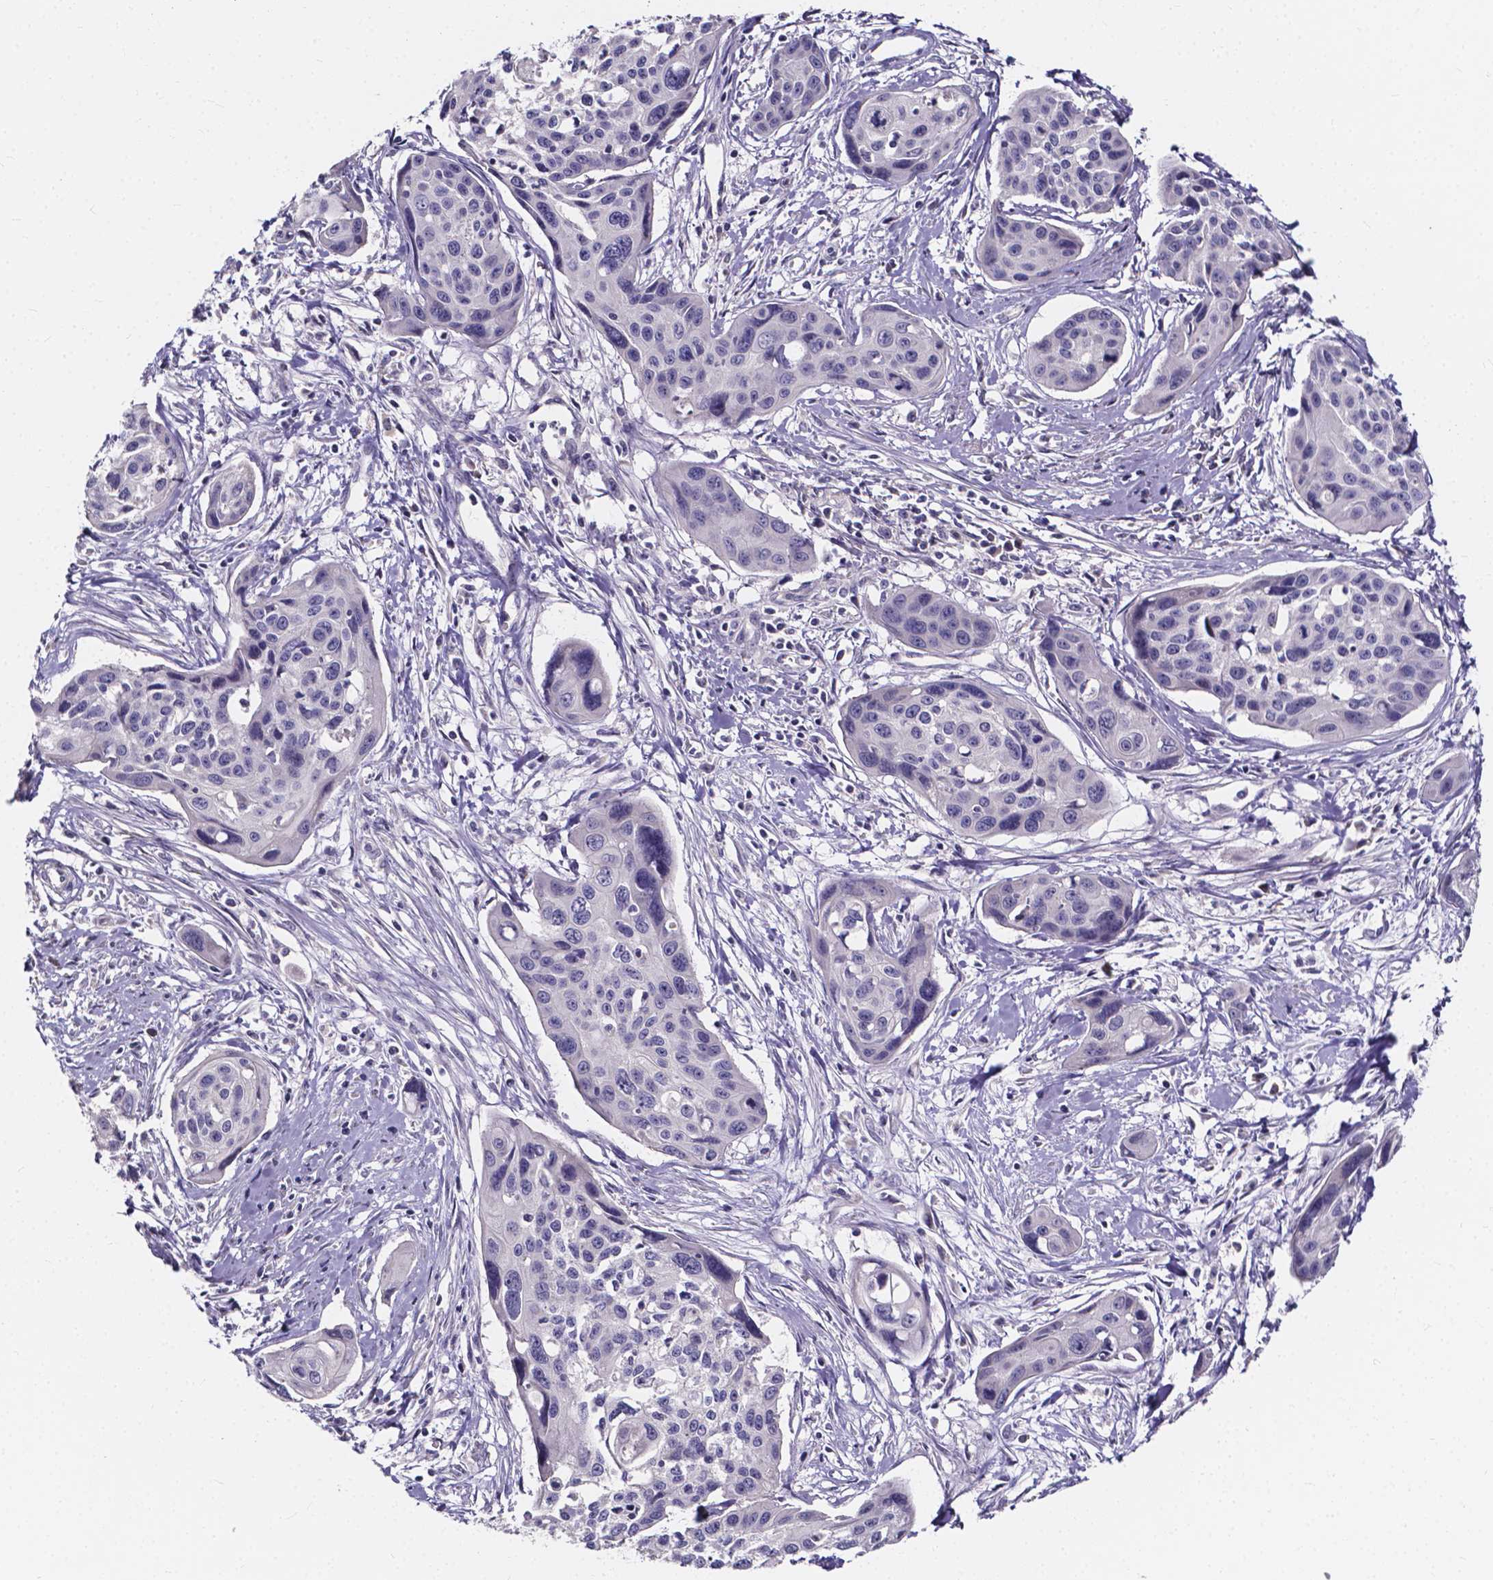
{"staining": {"intensity": "negative", "quantity": "none", "location": "none"}, "tissue": "cervical cancer", "cell_type": "Tumor cells", "image_type": "cancer", "snomed": [{"axis": "morphology", "description": "Squamous cell carcinoma, NOS"}, {"axis": "topography", "description": "Cervix"}], "caption": "Photomicrograph shows no protein positivity in tumor cells of cervical cancer tissue.", "gene": "SPOCD1", "patient": {"sex": "female", "age": 31}}